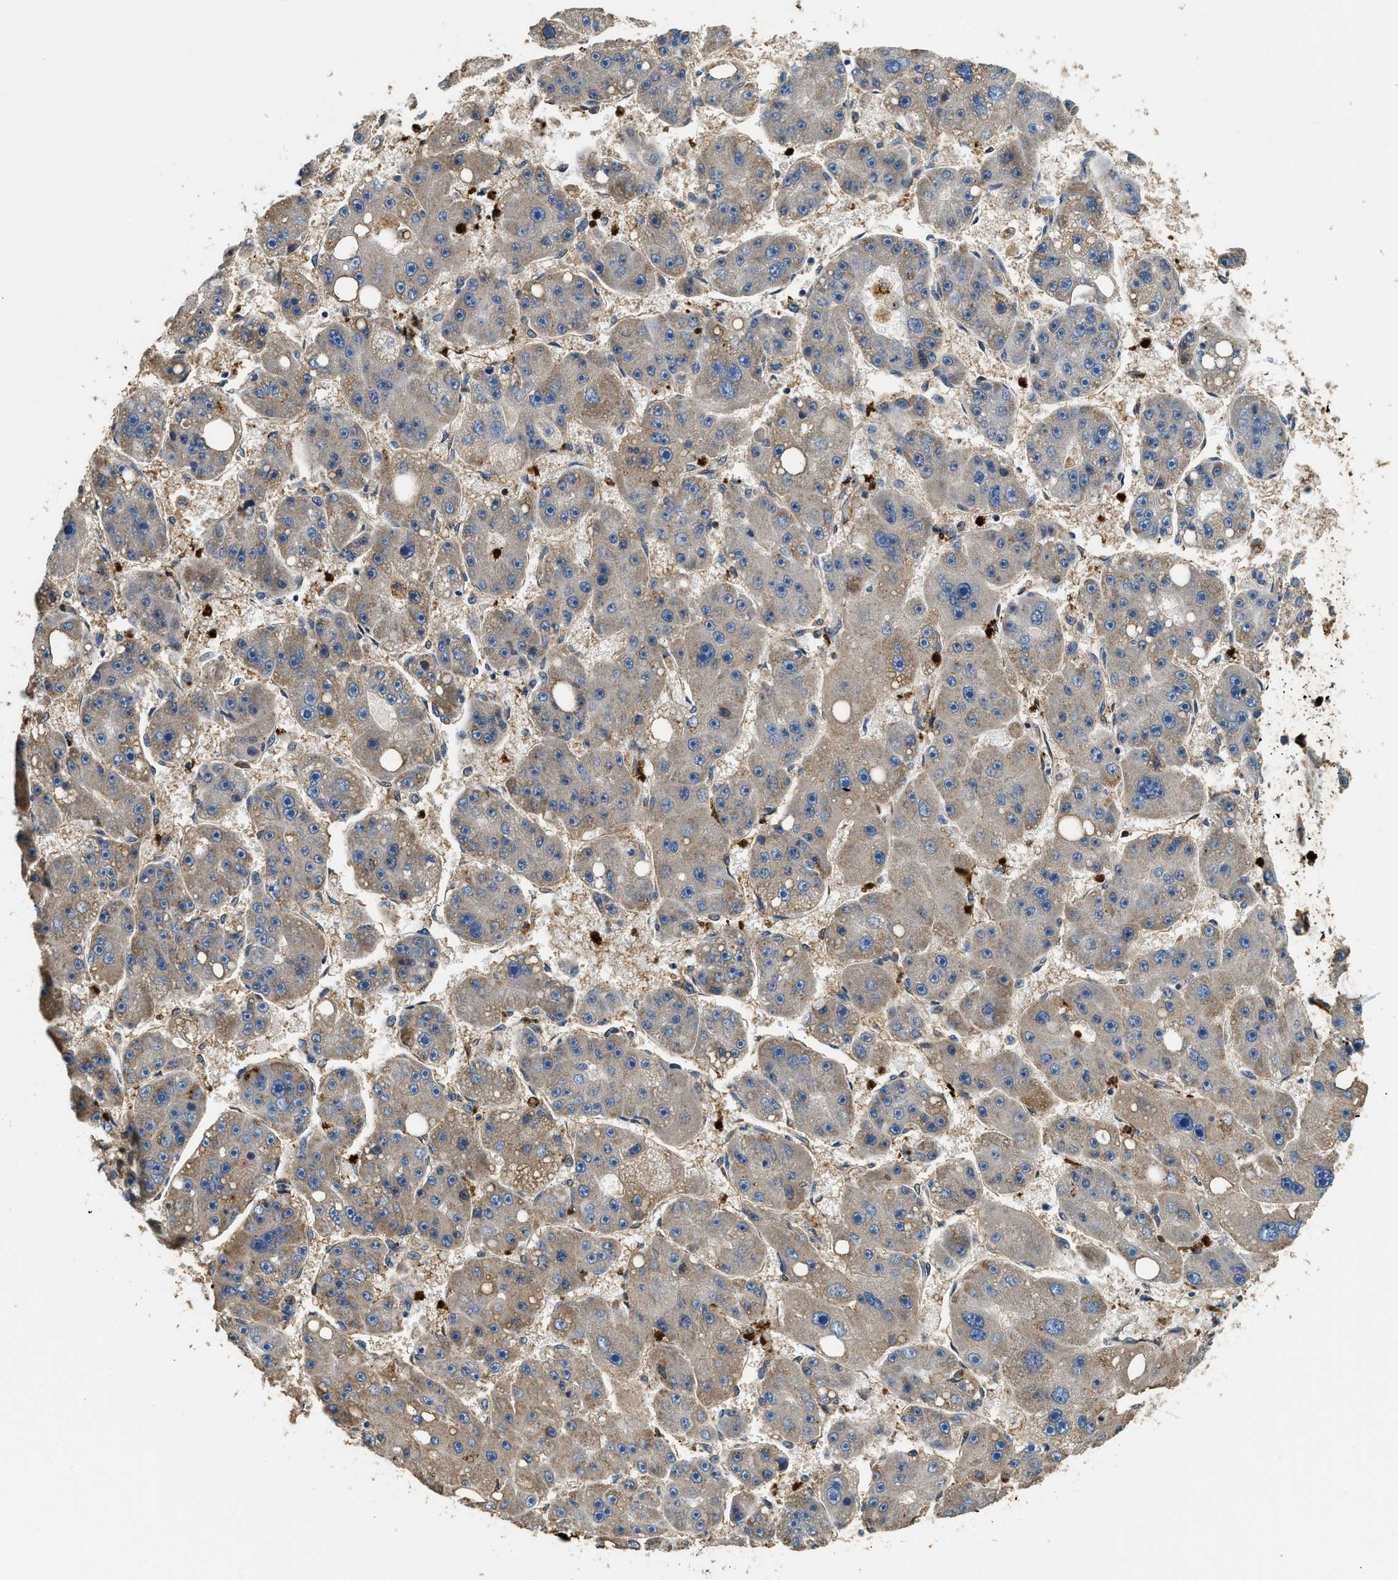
{"staining": {"intensity": "moderate", "quantity": "<25%", "location": "cytoplasmic/membranous"}, "tissue": "liver cancer", "cell_type": "Tumor cells", "image_type": "cancer", "snomed": [{"axis": "morphology", "description": "Carcinoma, Hepatocellular, NOS"}, {"axis": "topography", "description": "Liver"}], "caption": "A micrograph of hepatocellular carcinoma (liver) stained for a protein reveals moderate cytoplasmic/membranous brown staining in tumor cells.", "gene": "ANXA3", "patient": {"sex": "female", "age": 61}}